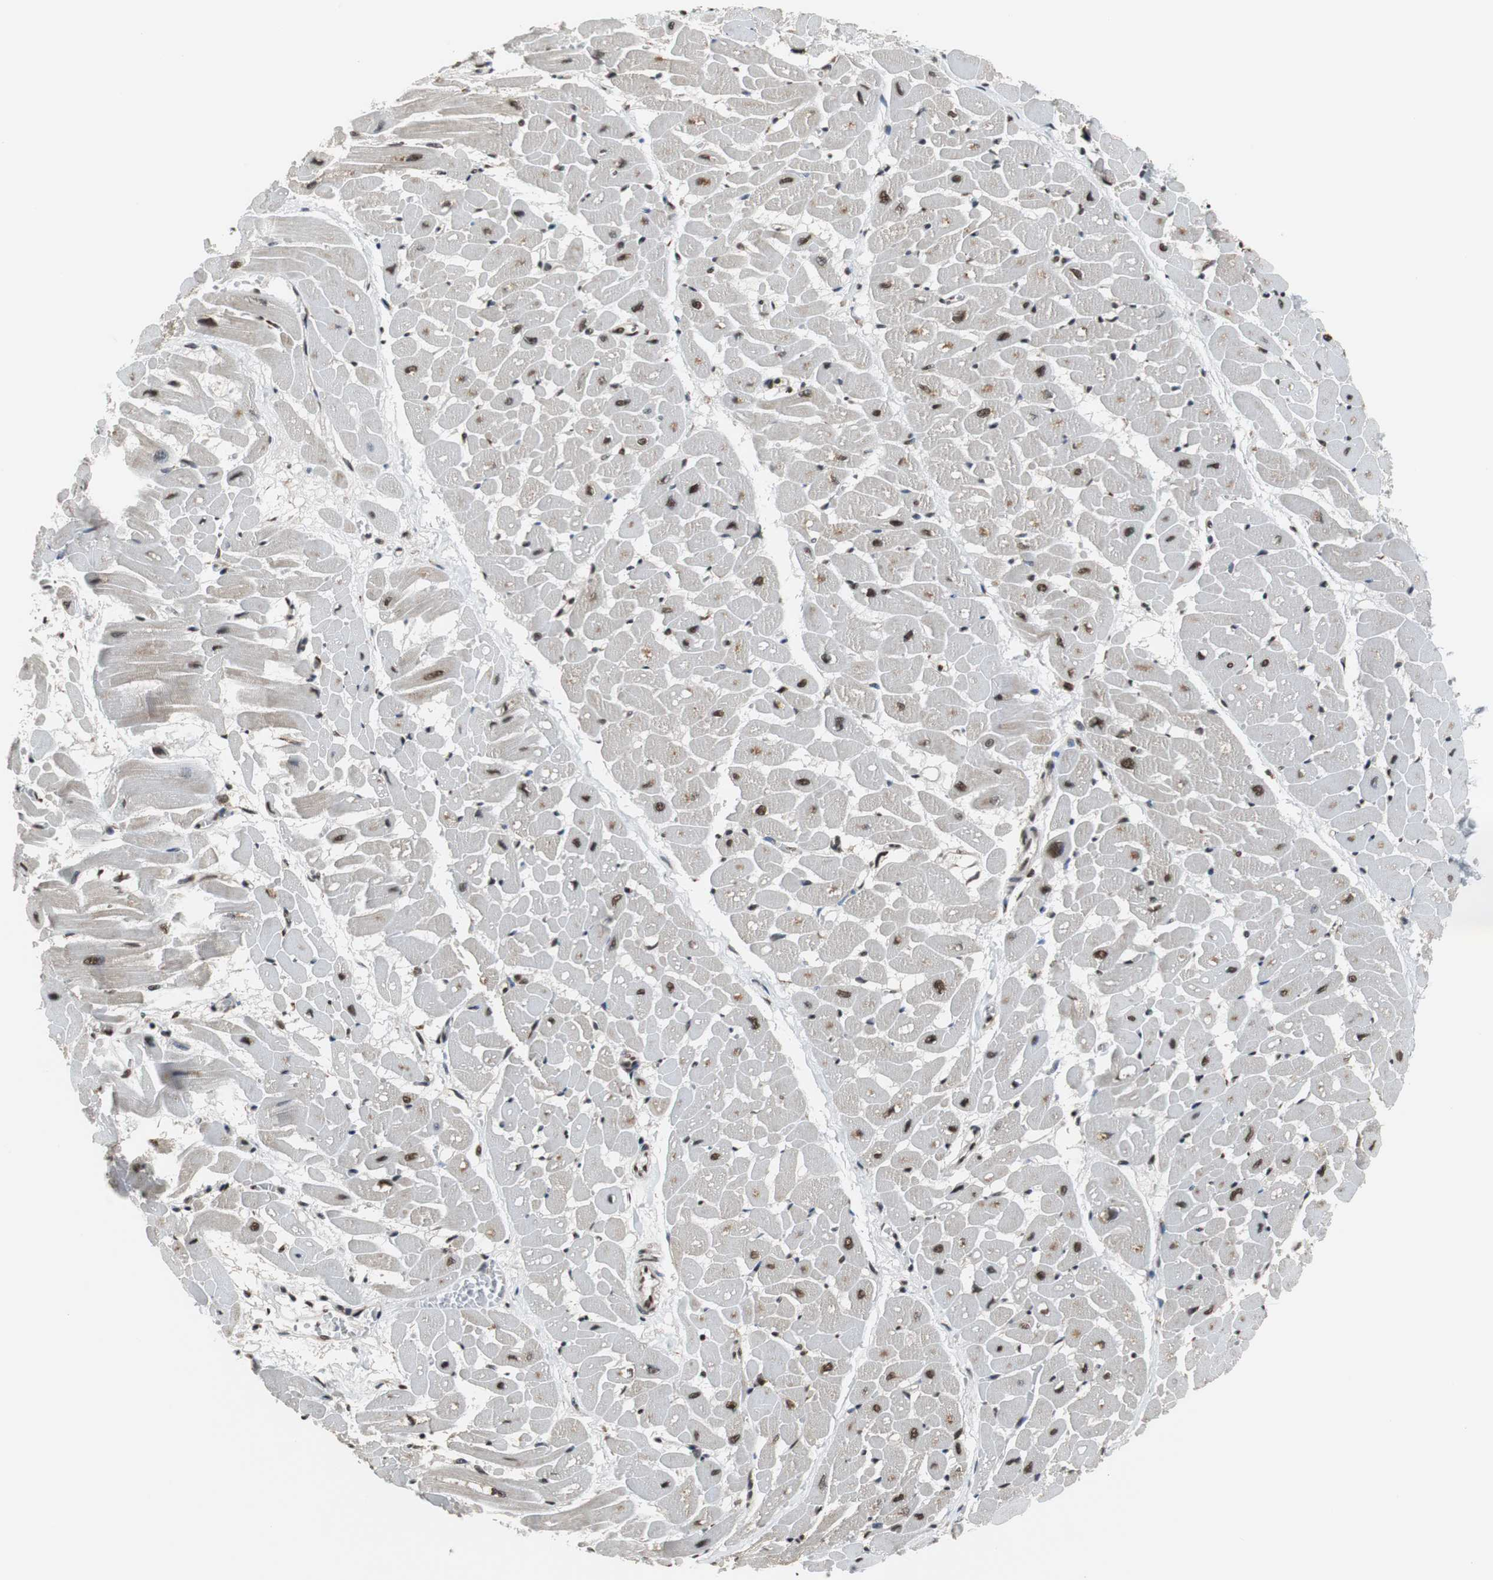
{"staining": {"intensity": "moderate", "quantity": "<25%", "location": "cytoplasmic/membranous"}, "tissue": "heart muscle", "cell_type": "Cardiomyocytes", "image_type": "normal", "snomed": [{"axis": "morphology", "description": "Normal tissue, NOS"}, {"axis": "topography", "description": "Heart"}], "caption": "Unremarkable heart muscle exhibits moderate cytoplasmic/membranous positivity in about <25% of cardiomyocytes.", "gene": "REST", "patient": {"sex": "male", "age": 45}}